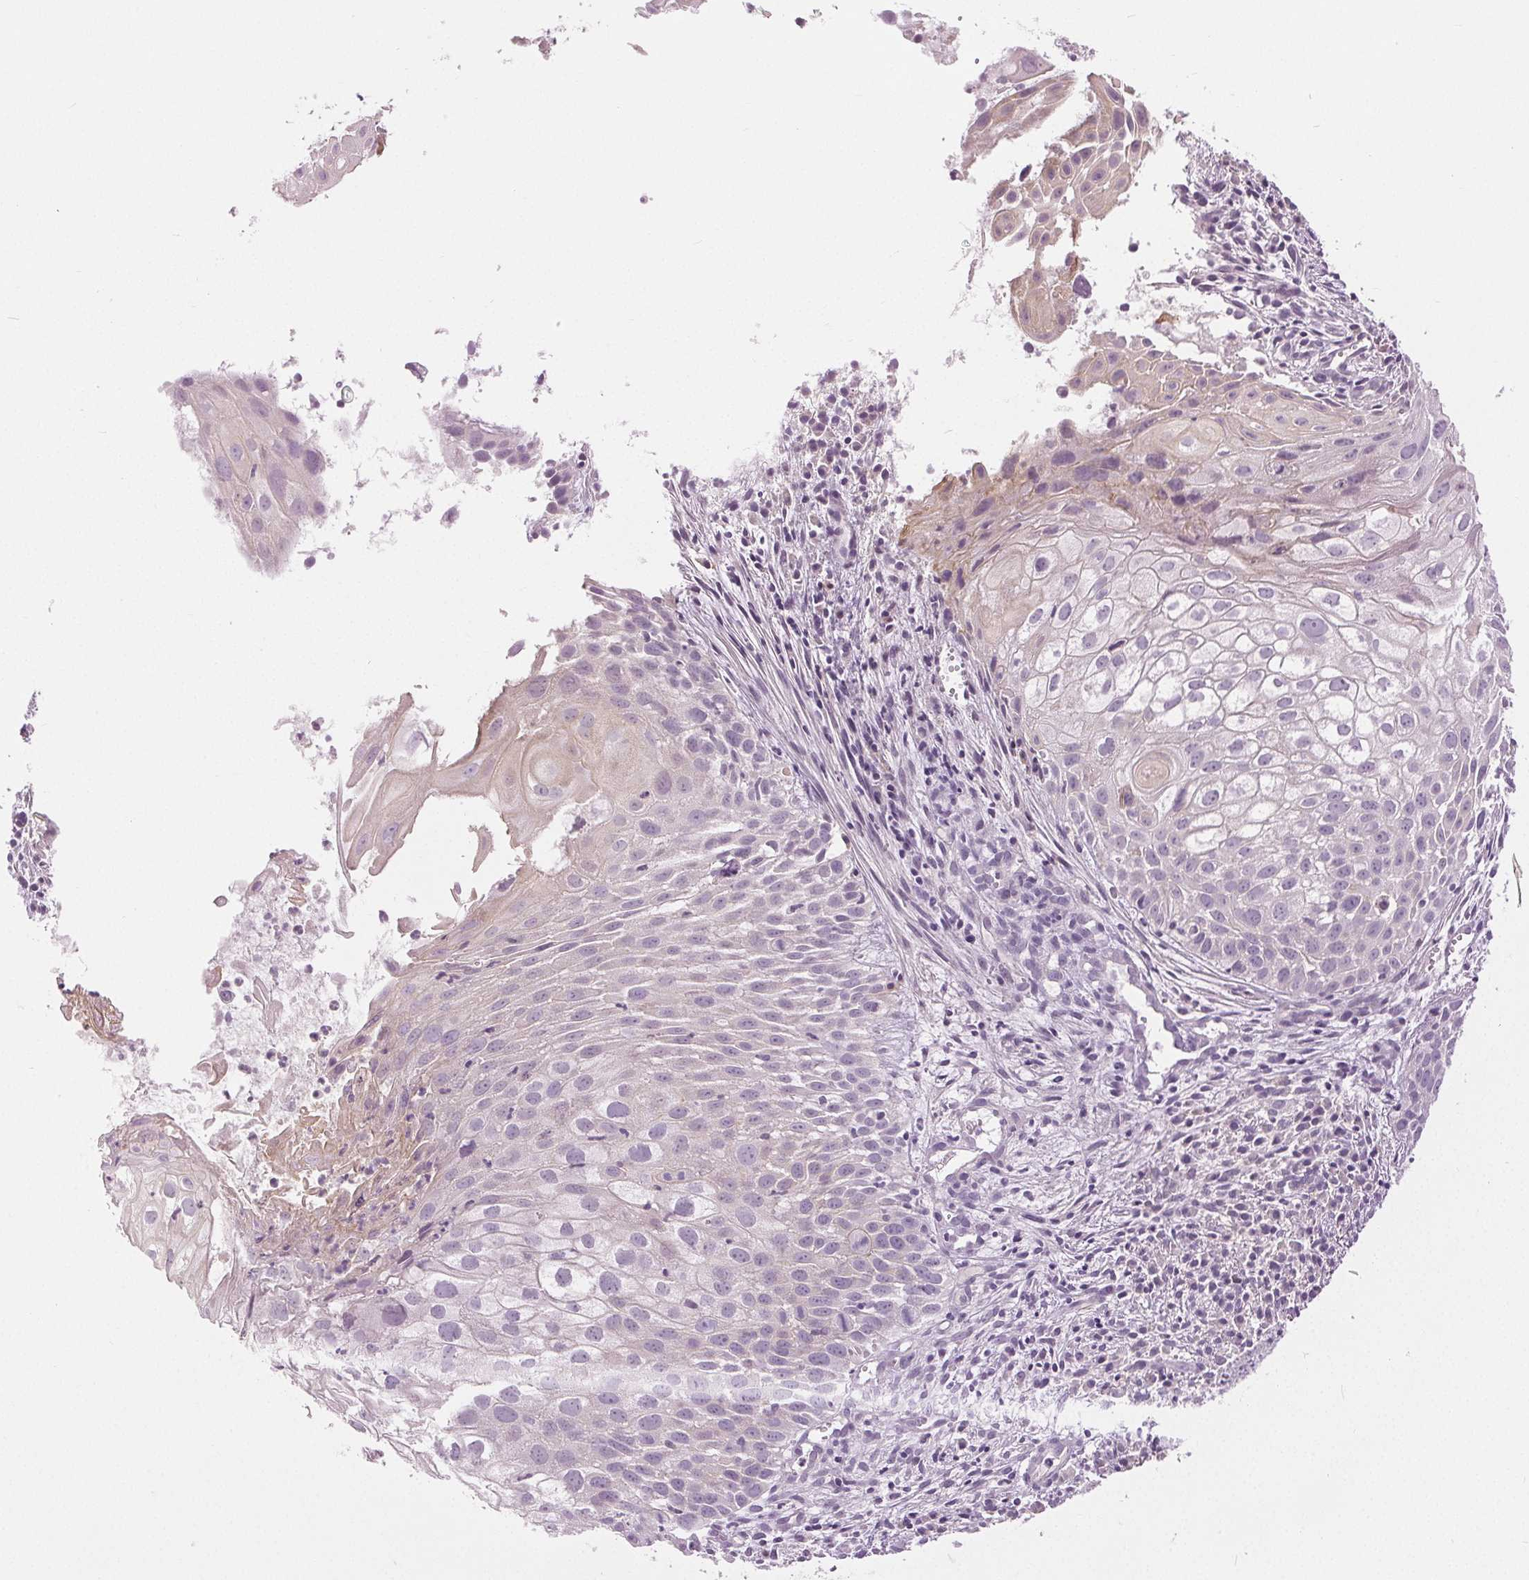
{"staining": {"intensity": "weak", "quantity": "<25%", "location": "cytoplasmic/membranous"}, "tissue": "cervical cancer", "cell_type": "Tumor cells", "image_type": "cancer", "snomed": [{"axis": "morphology", "description": "Squamous cell carcinoma, NOS"}, {"axis": "topography", "description": "Cervix"}], "caption": "This is a micrograph of immunohistochemistry staining of squamous cell carcinoma (cervical), which shows no staining in tumor cells.", "gene": "DSG3", "patient": {"sex": "female", "age": 53}}